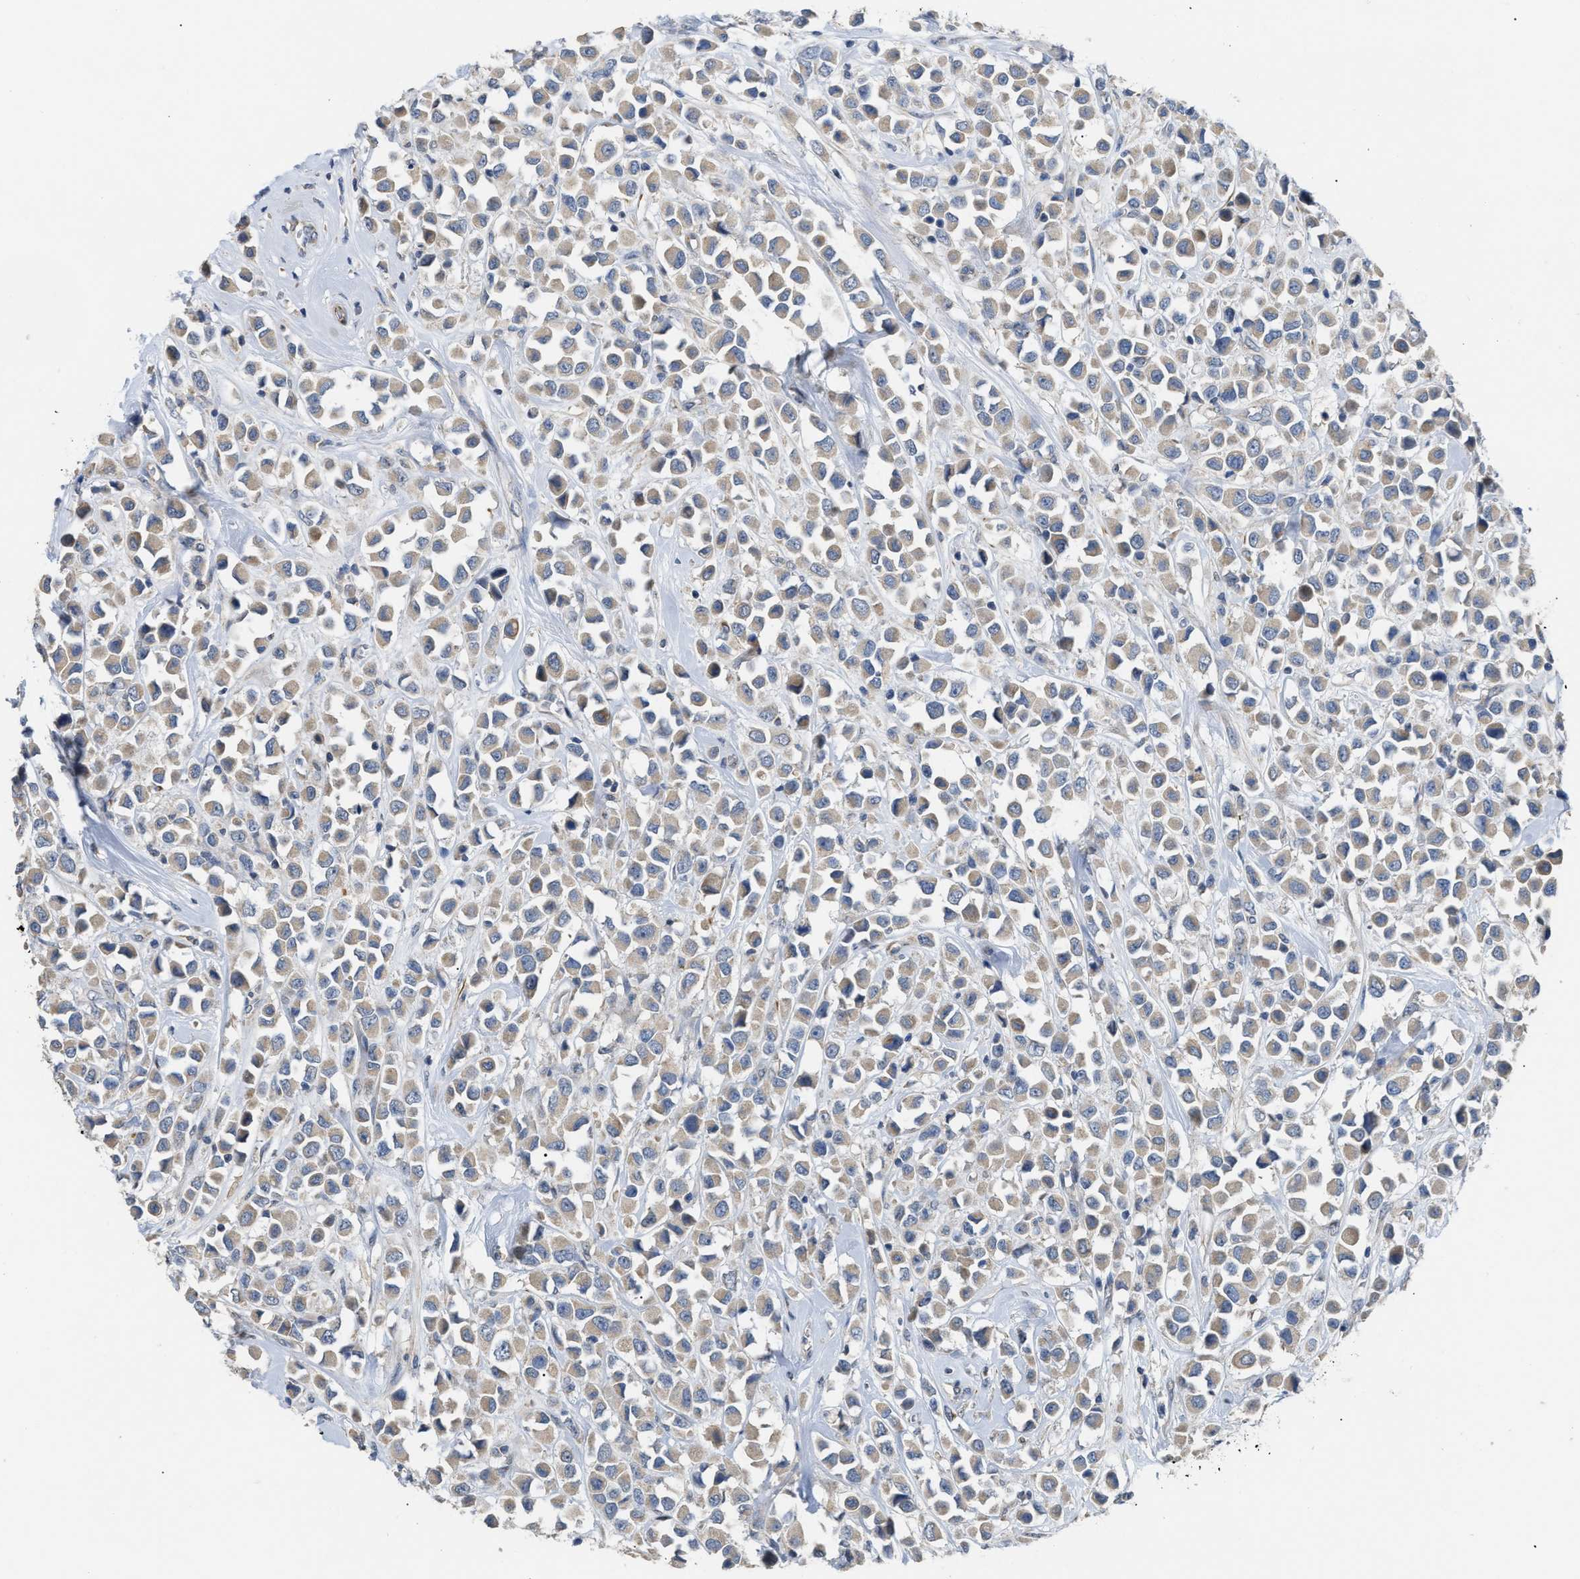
{"staining": {"intensity": "weak", "quantity": ">75%", "location": "cytoplasmic/membranous"}, "tissue": "breast cancer", "cell_type": "Tumor cells", "image_type": "cancer", "snomed": [{"axis": "morphology", "description": "Duct carcinoma"}, {"axis": "topography", "description": "Breast"}], "caption": "Immunohistochemistry image of neoplastic tissue: human infiltrating ductal carcinoma (breast) stained using immunohistochemistry (IHC) displays low levels of weak protein expression localized specifically in the cytoplasmic/membranous of tumor cells, appearing as a cytoplasmic/membranous brown color.", "gene": "DHX58", "patient": {"sex": "female", "age": 61}}